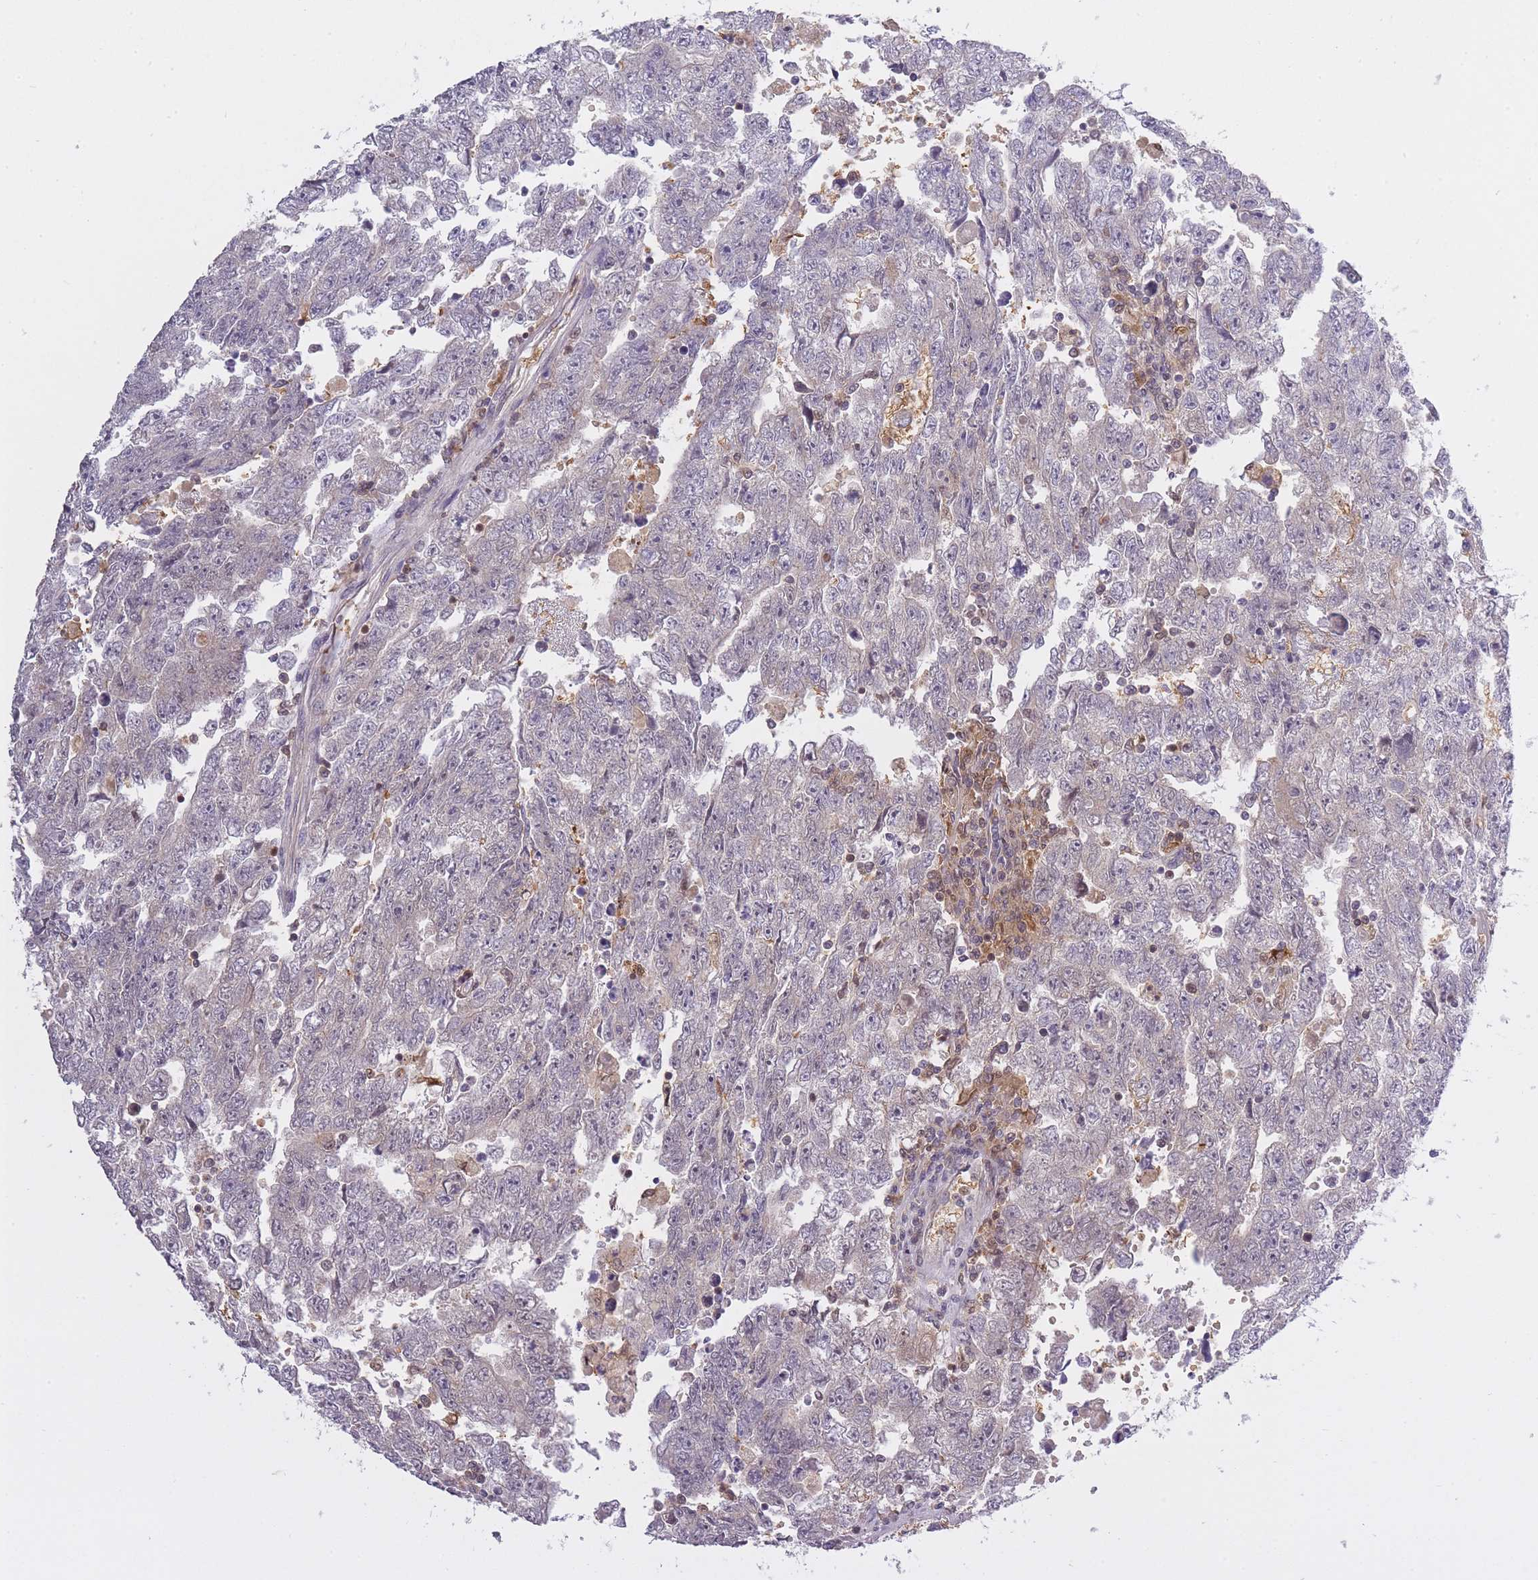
{"staining": {"intensity": "negative", "quantity": "none", "location": "none"}, "tissue": "testis cancer", "cell_type": "Tumor cells", "image_type": "cancer", "snomed": [{"axis": "morphology", "description": "Carcinoma, Embryonal, NOS"}, {"axis": "topography", "description": "Testis"}], "caption": "Immunohistochemistry of testis cancer (embryonal carcinoma) demonstrates no staining in tumor cells. (DAB (3,3'-diaminobenzidine) immunohistochemistry (IHC), high magnification).", "gene": "CXorf38", "patient": {"sex": "male", "age": 25}}